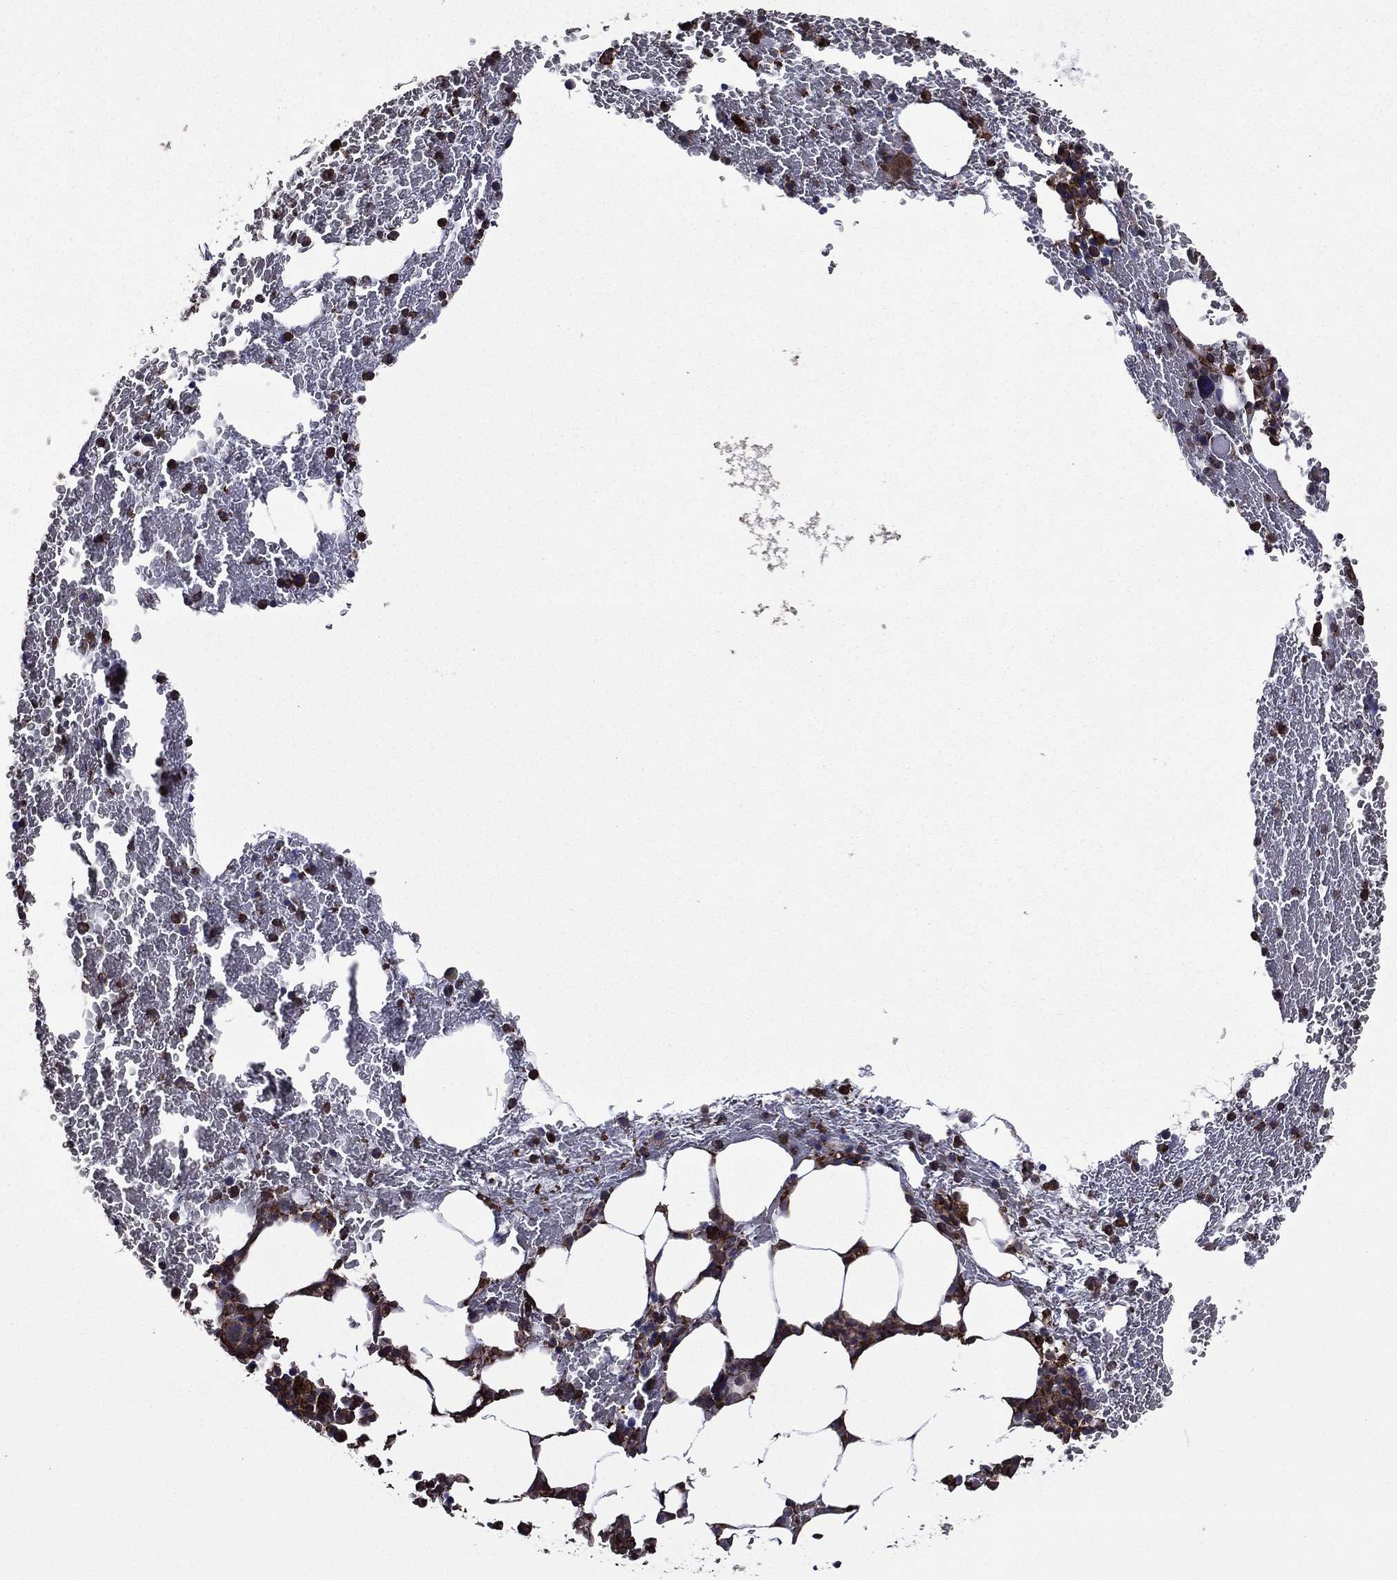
{"staining": {"intensity": "moderate", "quantity": "25%-75%", "location": "cytoplasmic/membranous"}, "tissue": "bone marrow", "cell_type": "Hematopoietic cells", "image_type": "normal", "snomed": [{"axis": "morphology", "description": "Normal tissue, NOS"}, {"axis": "topography", "description": "Bone marrow"}], "caption": "Bone marrow stained for a protein shows moderate cytoplasmic/membranous positivity in hematopoietic cells. (DAB (3,3'-diaminobenzidine) IHC, brown staining for protein, blue staining for nuclei).", "gene": "PLPP3", "patient": {"sex": "female", "age": 67}}